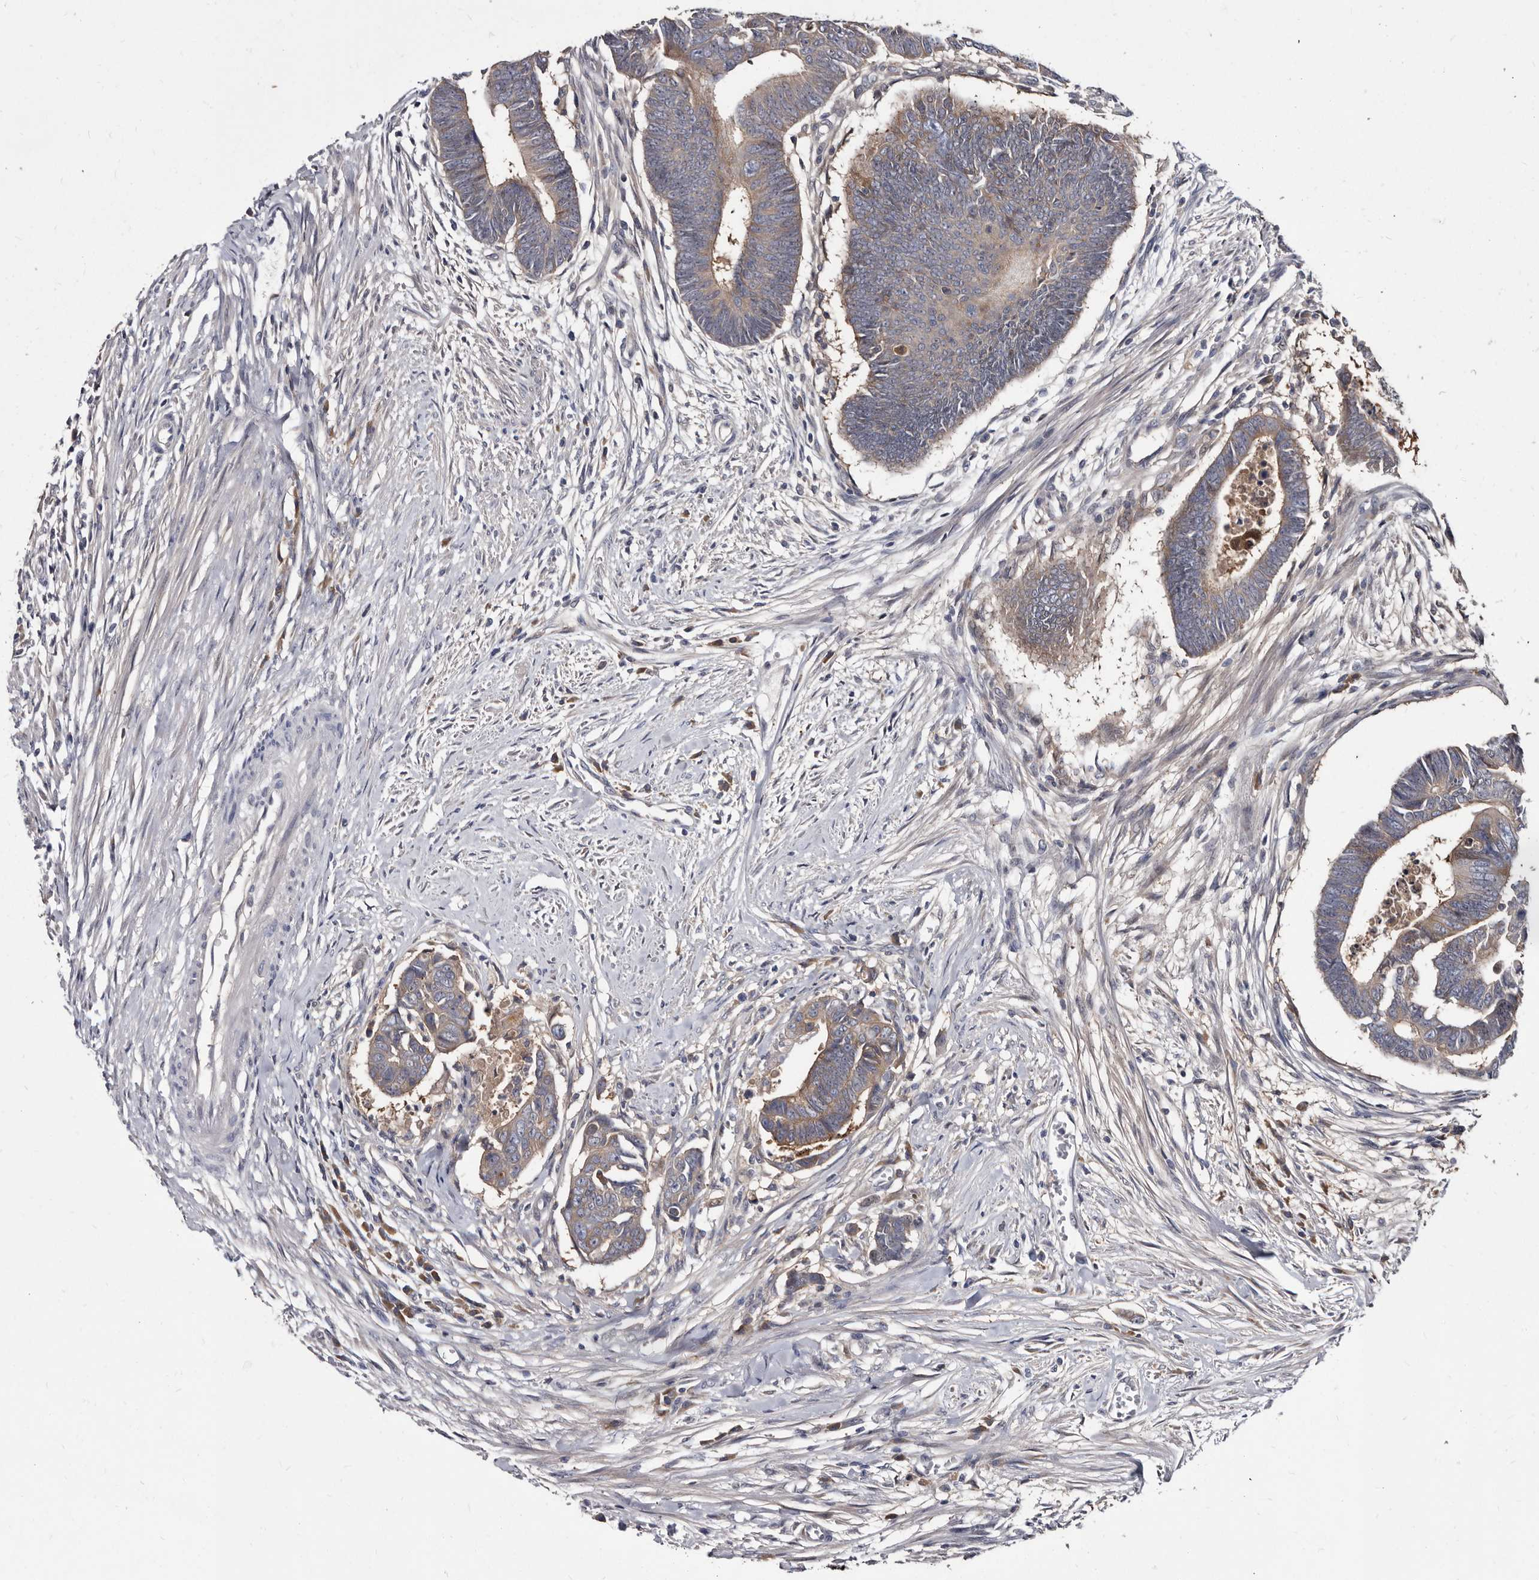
{"staining": {"intensity": "weak", "quantity": "25%-75%", "location": "cytoplasmic/membranous"}, "tissue": "colorectal cancer", "cell_type": "Tumor cells", "image_type": "cancer", "snomed": [{"axis": "morphology", "description": "Adenocarcinoma, NOS"}, {"axis": "topography", "description": "Rectum"}], "caption": "Colorectal cancer stained with immunohistochemistry reveals weak cytoplasmic/membranous expression in approximately 25%-75% of tumor cells.", "gene": "ABCF2", "patient": {"sex": "female", "age": 65}}